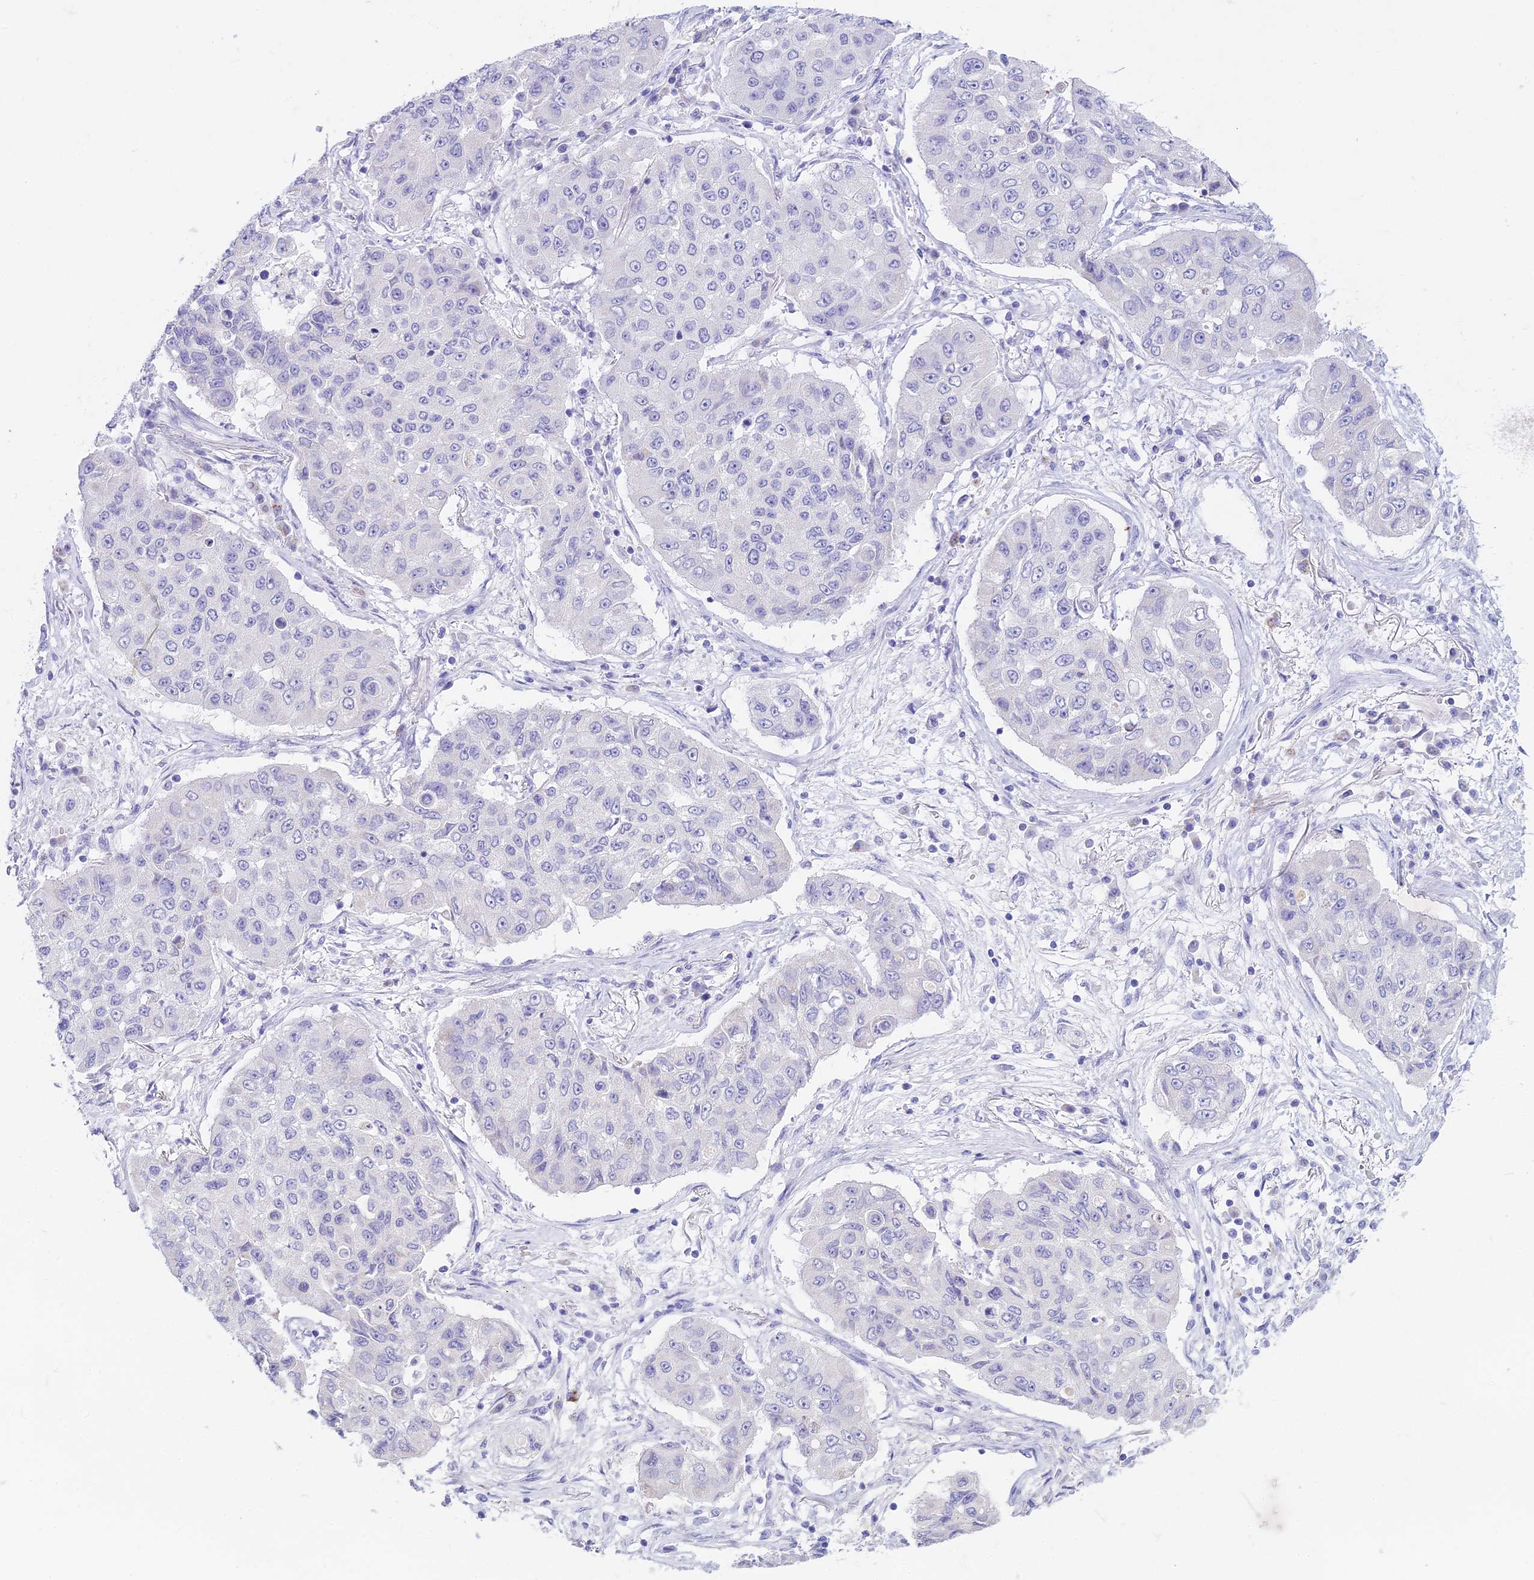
{"staining": {"intensity": "negative", "quantity": "none", "location": "none"}, "tissue": "lung cancer", "cell_type": "Tumor cells", "image_type": "cancer", "snomed": [{"axis": "morphology", "description": "Squamous cell carcinoma, NOS"}, {"axis": "topography", "description": "Lung"}], "caption": "High magnification brightfield microscopy of lung cancer stained with DAB (3,3'-diaminobenzidine) (brown) and counterstained with hematoxylin (blue): tumor cells show no significant staining. (Stains: DAB (3,3'-diaminobenzidine) immunohistochemistry with hematoxylin counter stain, Microscopy: brightfield microscopy at high magnification).", "gene": "CGB2", "patient": {"sex": "male", "age": 74}}